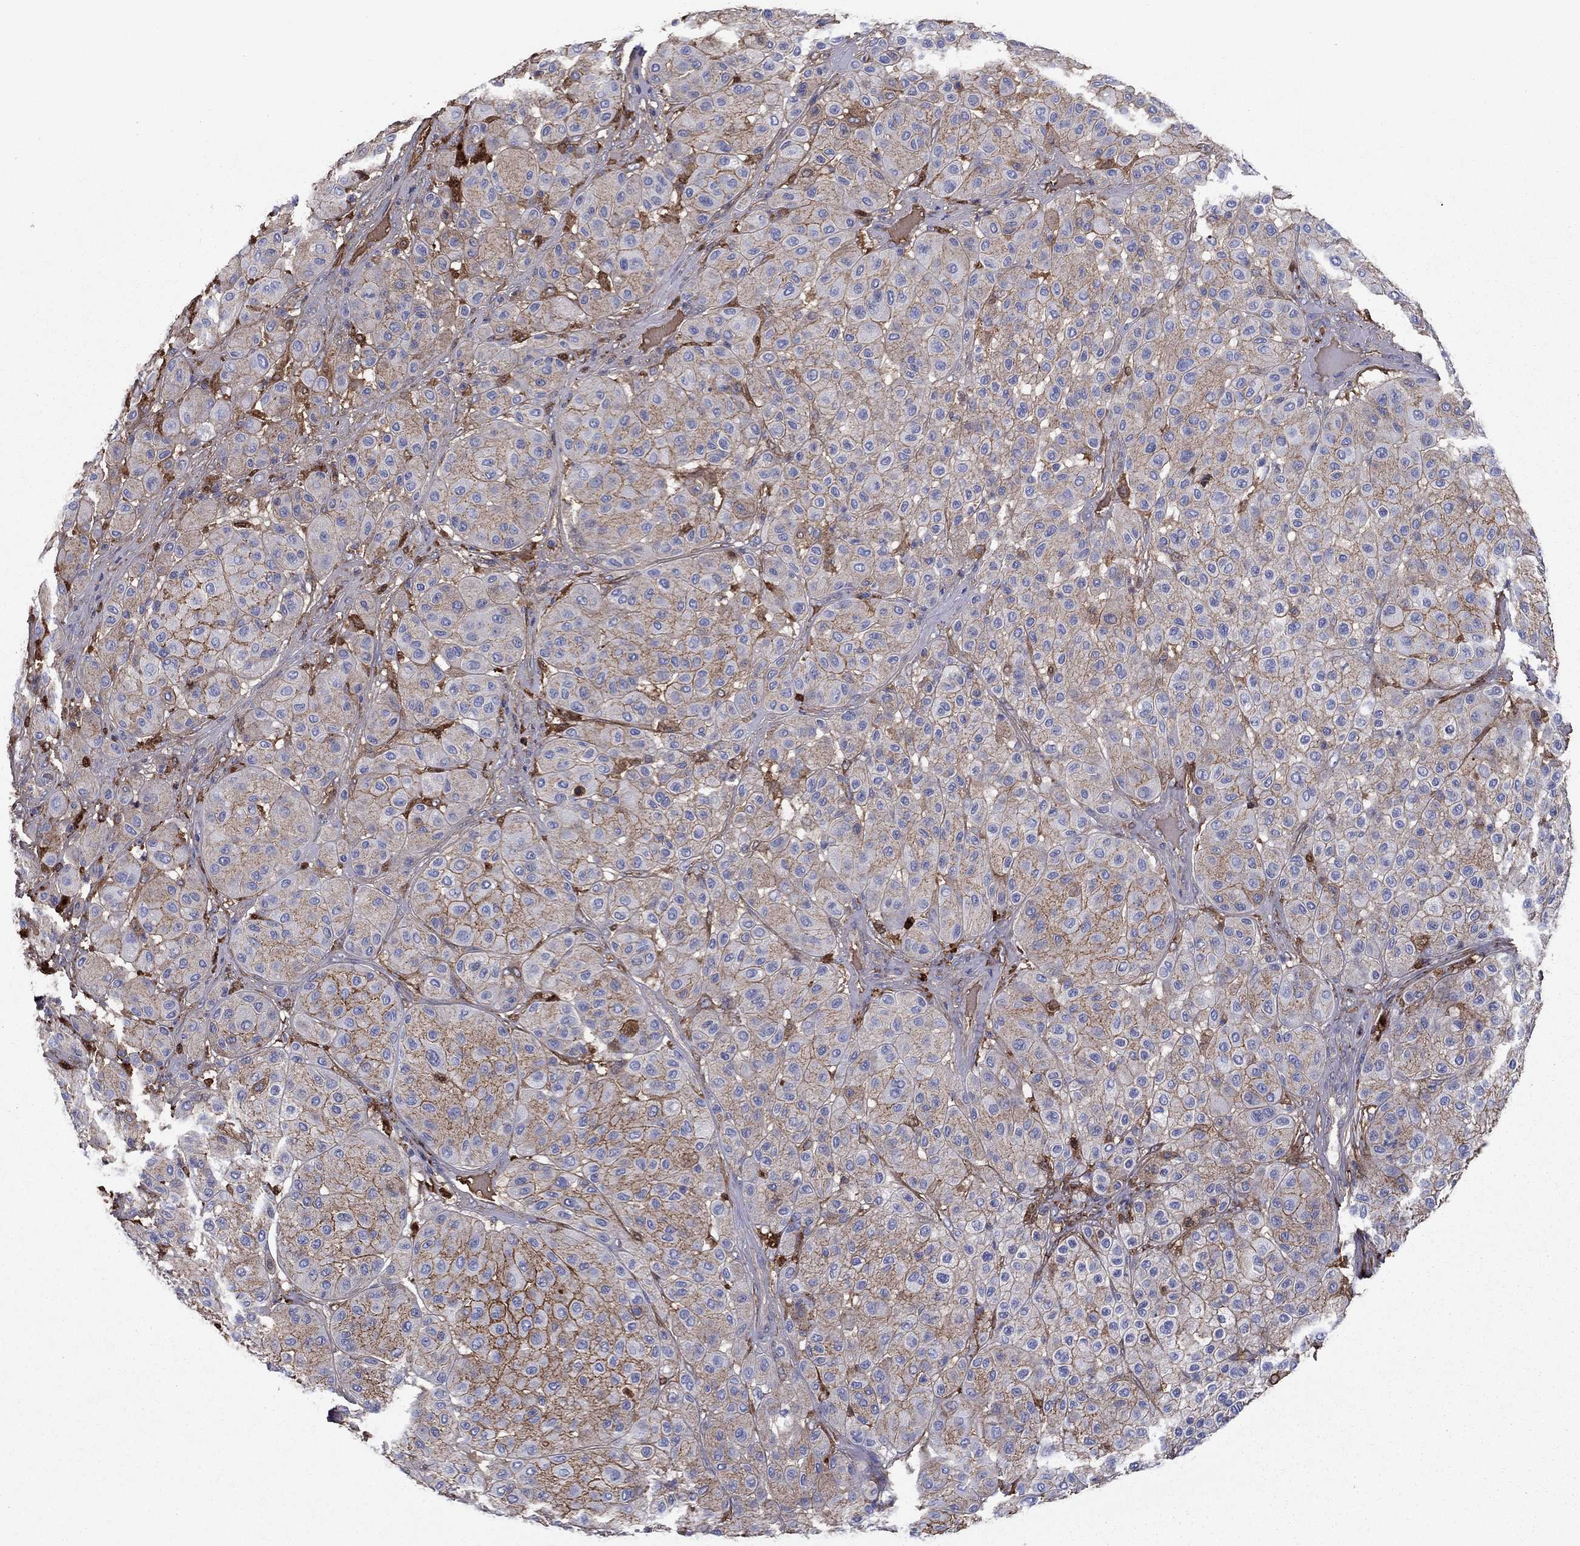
{"staining": {"intensity": "moderate", "quantity": "25%-75%", "location": "cytoplasmic/membranous"}, "tissue": "melanoma", "cell_type": "Tumor cells", "image_type": "cancer", "snomed": [{"axis": "morphology", "description": "Malignant melanoma, Metastatic site"}, {"axis": "topography", "description": "Smooth muscle"}], "caption": "About 25%-75% of tumor cells in human melanoma display moderate cytoplasmic/membranous protein expression as visualized by brown immunohistochemical staining.", "gene": "HPX", "patient": {"sex": "male", "age": 41}}